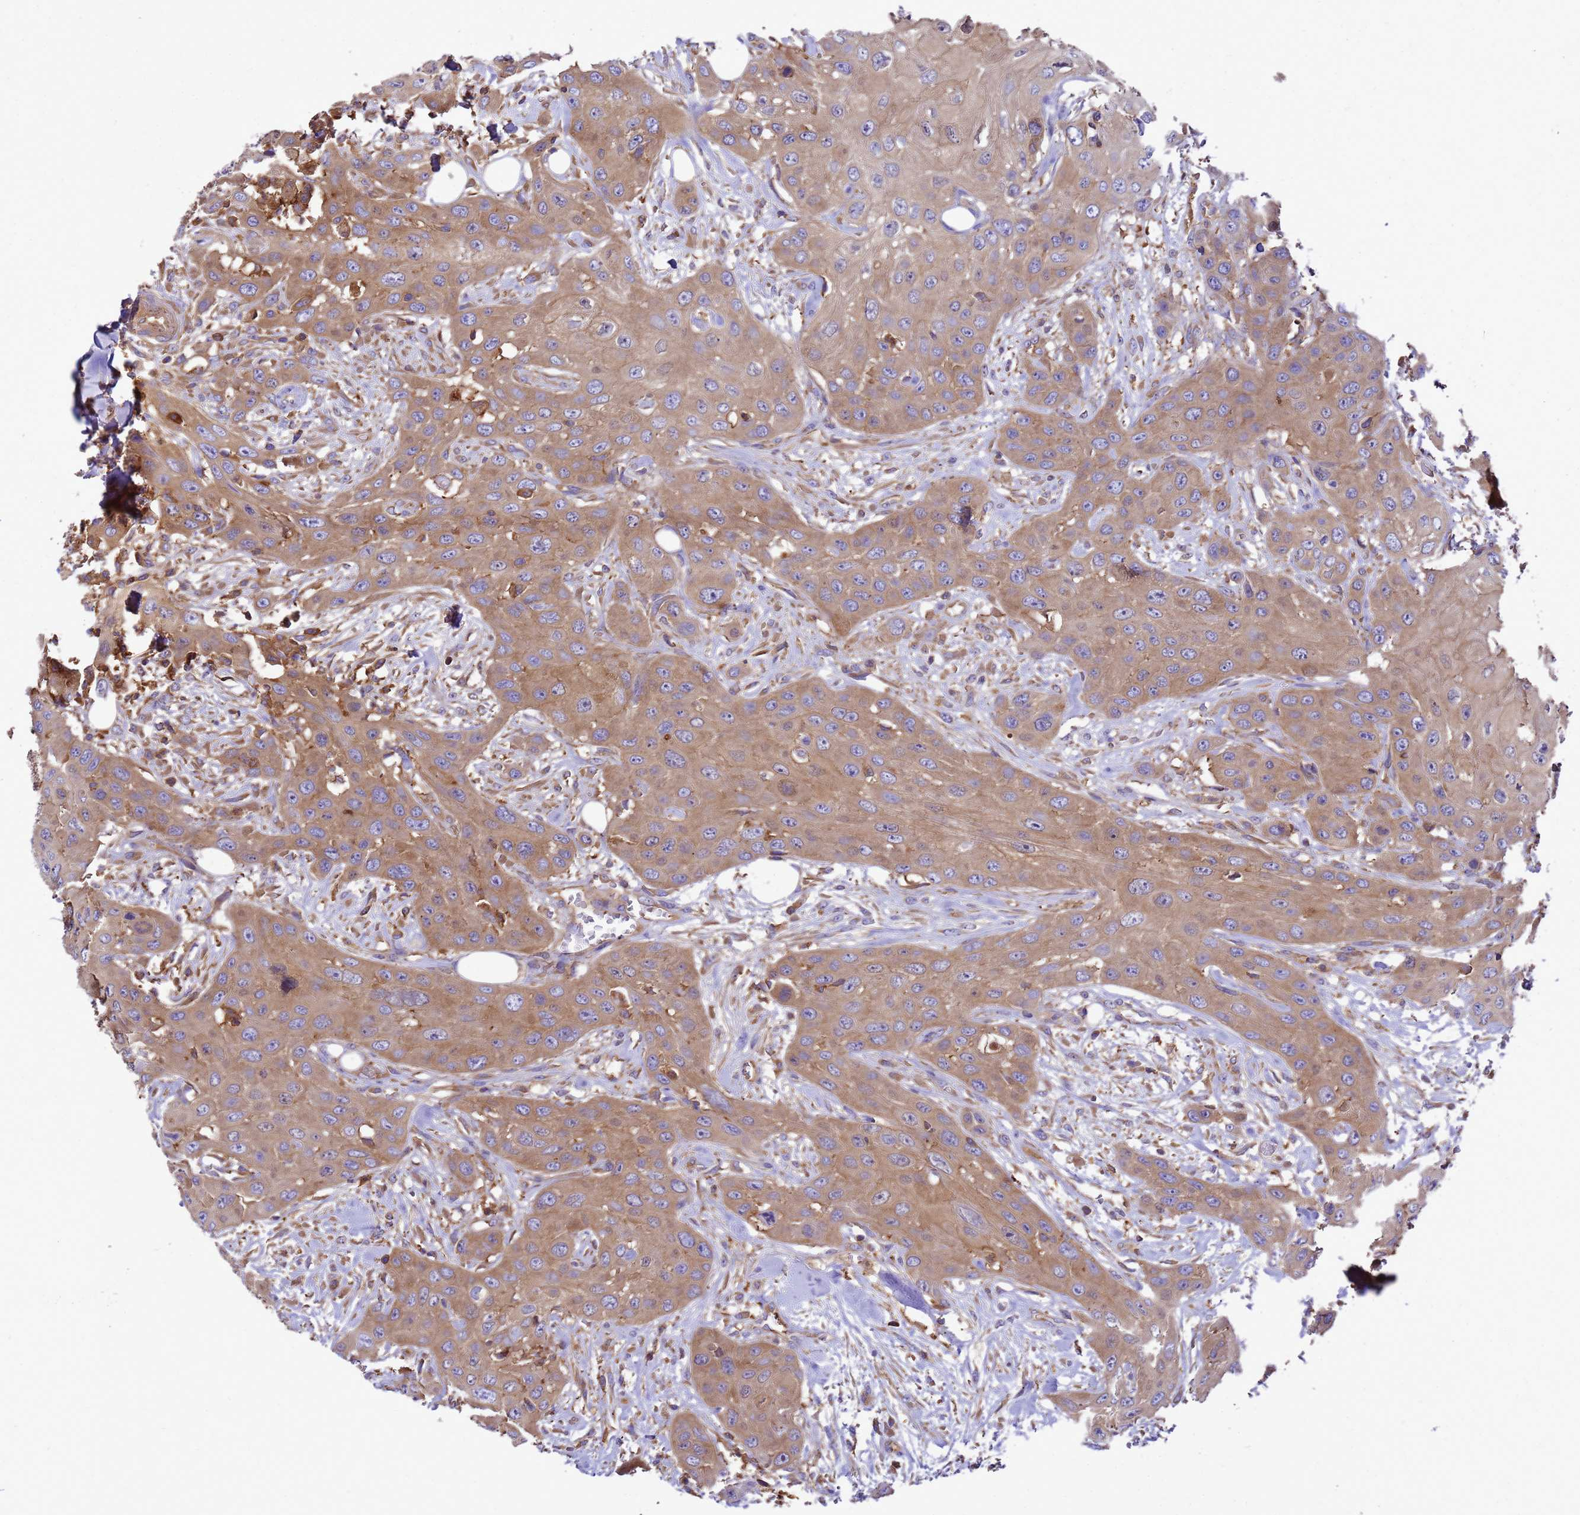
{"staining": {"intensity": "moderate", "quantity": ">75%", "location": "cytoplasmic/membranous"}, "tissue": "head and neck cancer", "cell_type": "Tumor cells", "image_type": "cancer", "snomed": [{"axis": "morphology", "description": "Squamous cell carcinoma, NOS"}, {"axis": "topography", "description": "Head-Neck"}], "caption": "Head and neck cancer was stained to show a protein in brown. There is medium levels of moderate cytoplasmic/membranous staining in approximately >75% of tumor cells. The staining was performed using DAB (3,3'-diaminobenzidine) to visualize the protein expression in brown, while the nuclei were stained in blue with hematoxylin (Magnification: 20x).", "gene": "ZNF235", "patient": {"sex": "male", "age": 81}}